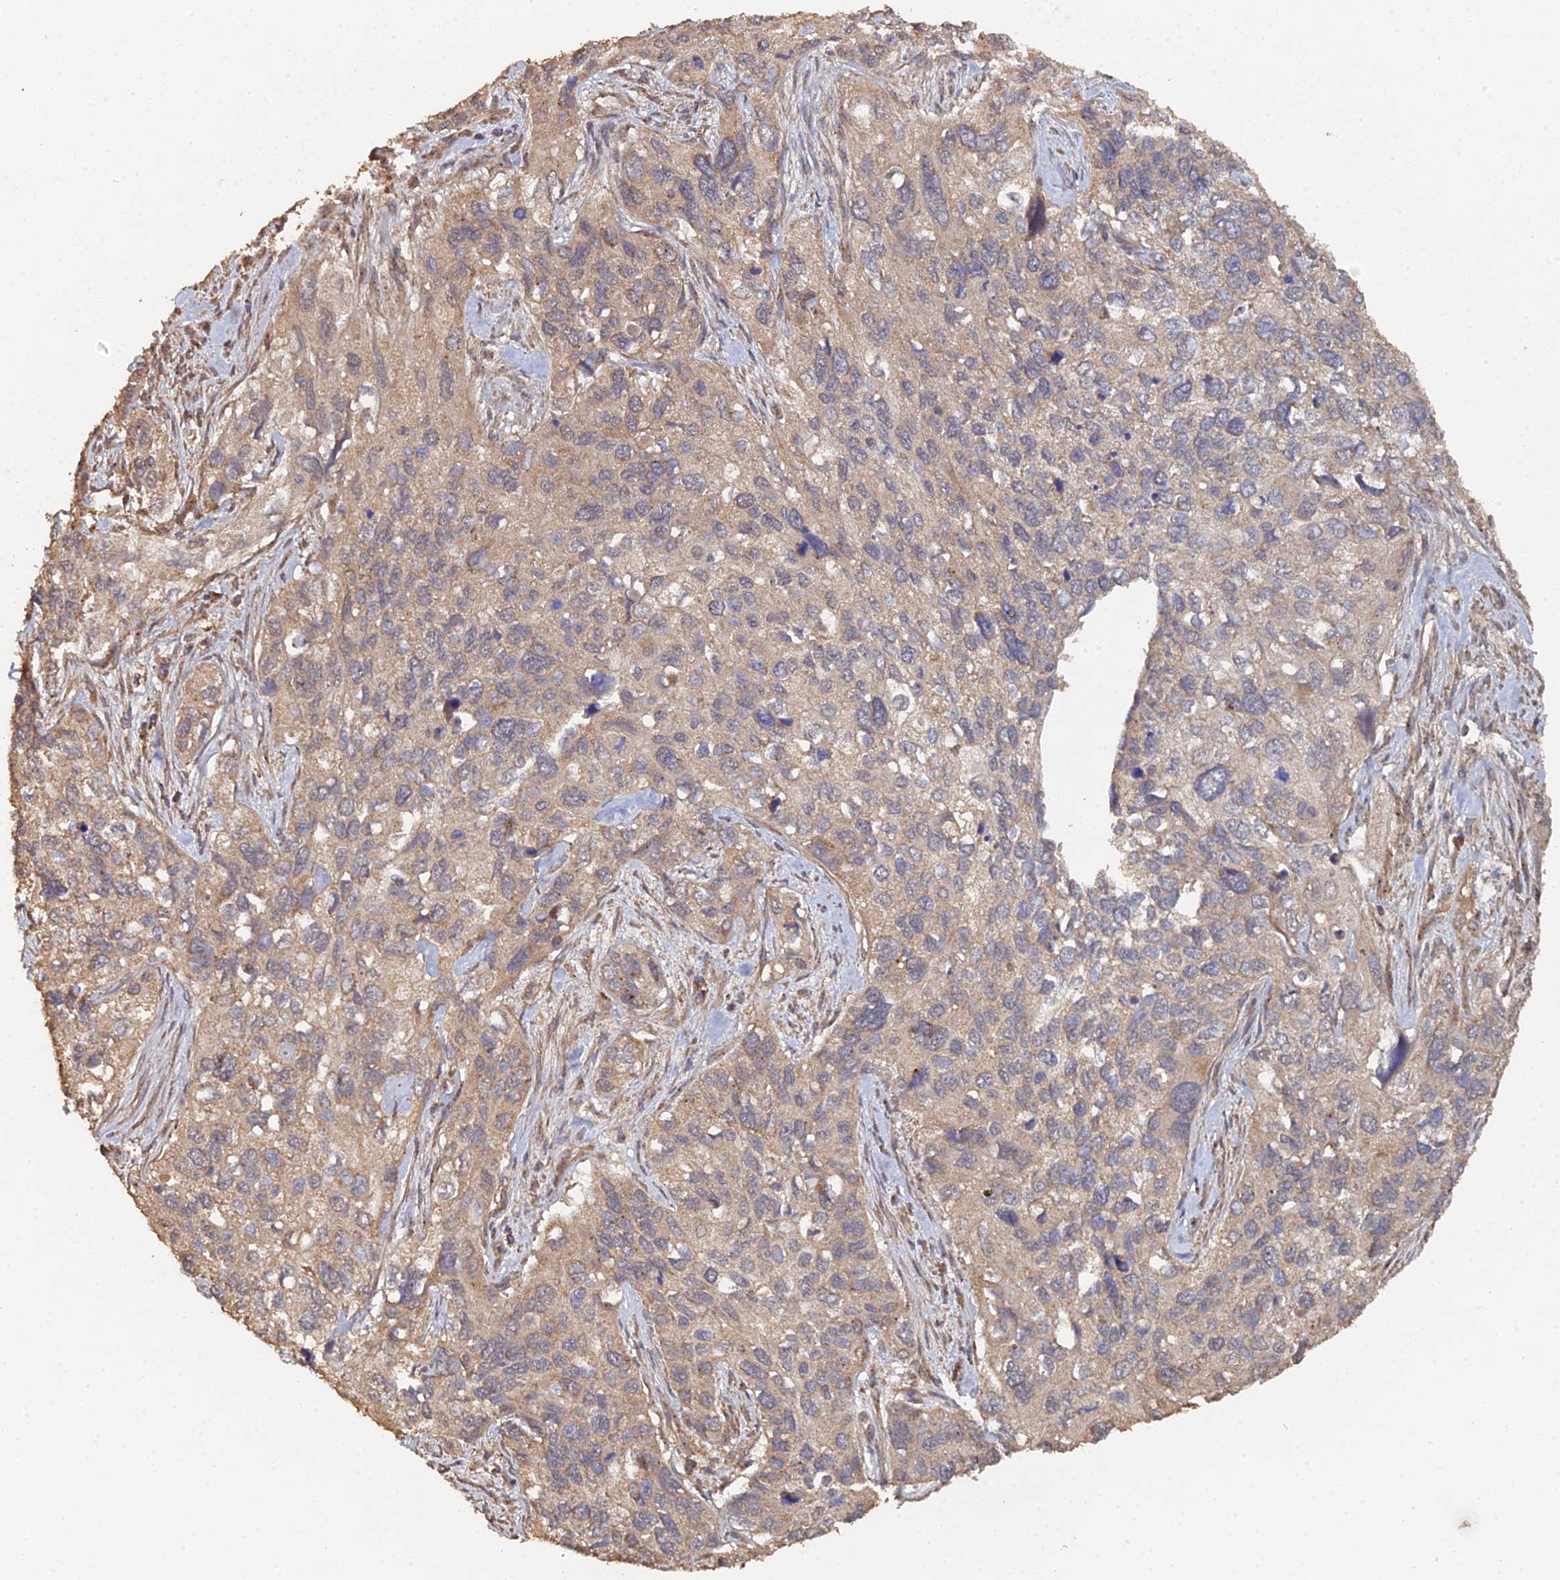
{"staining": {"intensity": "weak", "quantity": ">75%", "location": "cytoplasmic/membranous"}, "tissue": "cervical cancer", "cell_type": "Tumor cells", "image_type": "cancer", "snomed": [{"axis": "morphology", "description": "Squamous cell carcinoma, NOS"}, {"axis": "topography", "description": "Cervix"}], "caption": "Protein expression by immunohistochemistry (IHC) shows weak cytoplasmic/membranous positivity in about >75% of tumor cells in cervical squamous cell carcinoma.", "gene": "SPANXN4", "patient": {"sex": "female", "age": 55}}